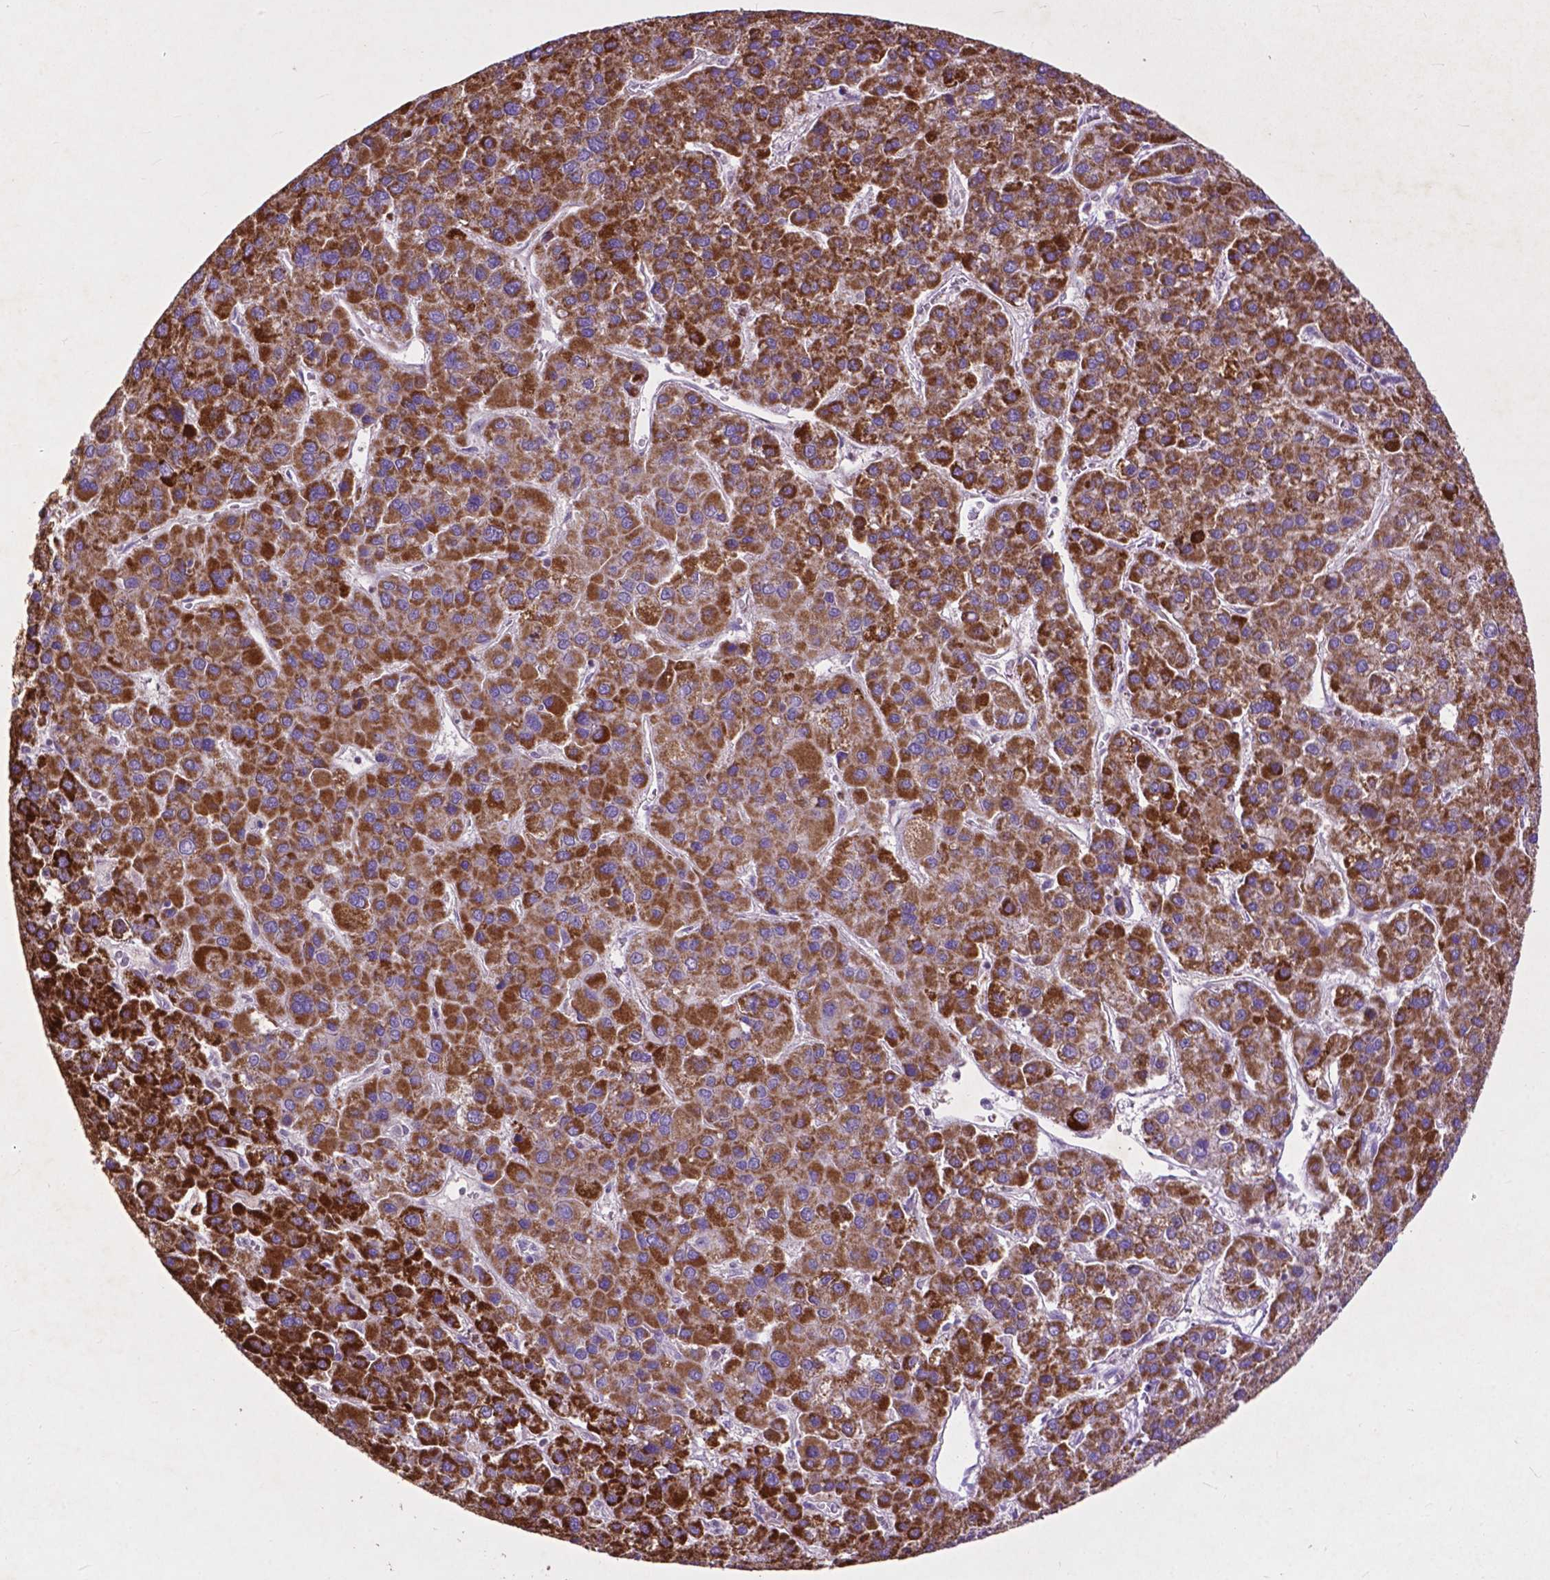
{"staining": {"intensity": "strong", "quantity": ">75%", "location": "cytoplasmic/membranous"}, "tissue": "liver cancer", "cell_type": "Tumor cells", "image_type": "cancer", "snomed": [{"axis": "morphology", "description": "Carcinoma, Hepatocellular, NOS"}, {"axis": "topography", "description": "Liver"}], "caption": "Human liver hepatocellular carcinoma stained with a protein marker demonstrates strong staining in tumor cells.", "gene": "THEGL", "patient": {"sex": "female", "age": 41}}